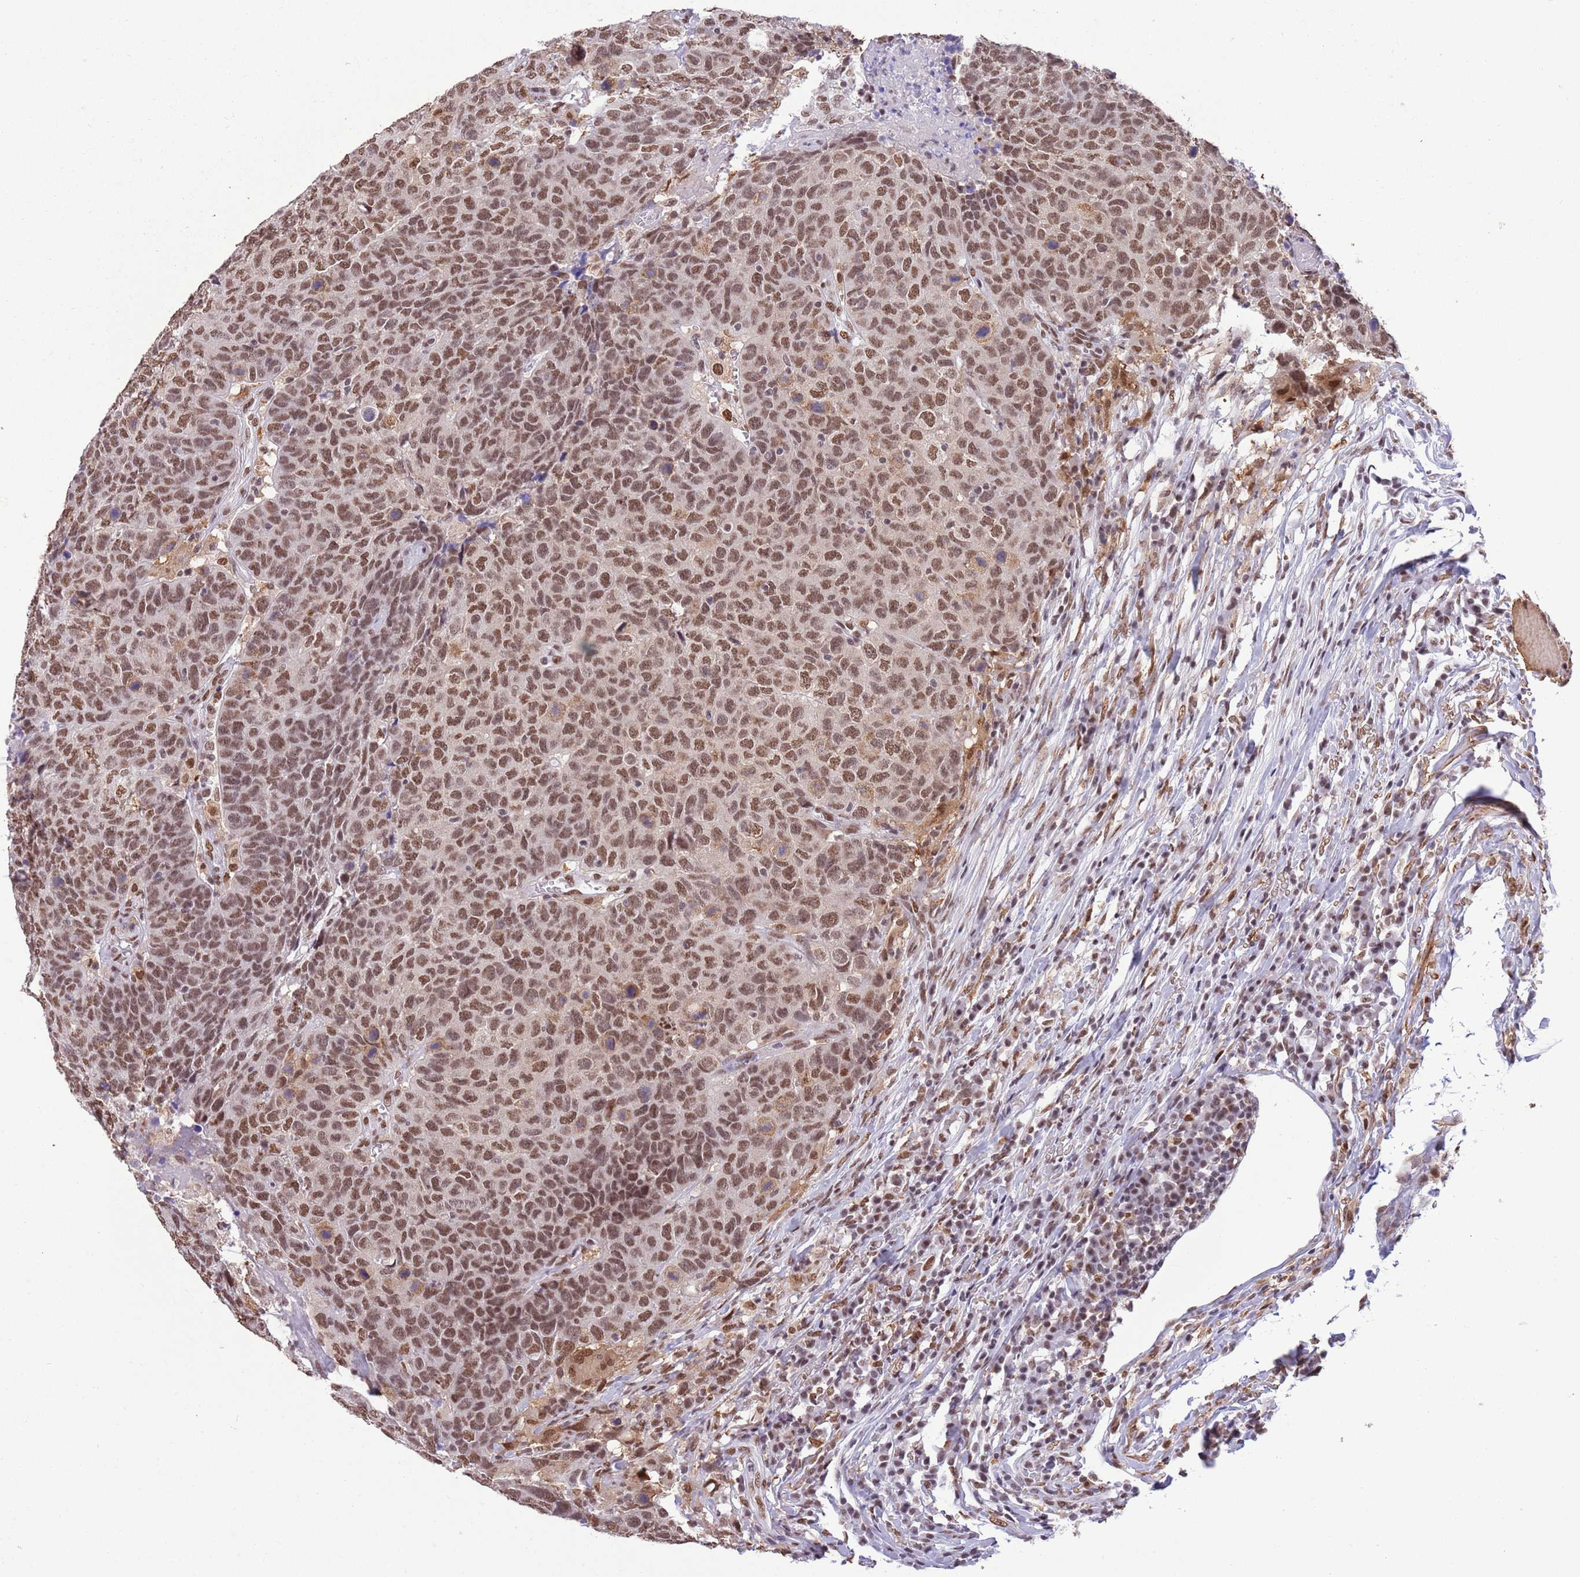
{"staining": {"intensity": "moderate", "quantity": ">75%", "location": "nuclear"}, "tissue": "head and neck cancer", "cell_type": "Tumor cells", "image_type": "cancer", "snomed": [{"axis": "morphology", "description": "Normal tissue, NOS"}, {"axis": "morphology", "description": "Squamous cell carcinoma, NOS"}, {"axis": "topography", "description": "Skeletal muscle"}, {"axis": "topography", "description": "Vascular tissue"}, {"axis": "topography", "description": "Peripheral nerve tissue"}, {"axis": "topography", "description": "Head-Neck"}], "caption": "Head and neck squamous cell carcinoma stained with immunohistochemistry (IHC) reveals moderate nuclear positivity in approximately >75% of tumor cells.", "gene": "TRIM32", "patient": {"sex": "male", "age": 66}}